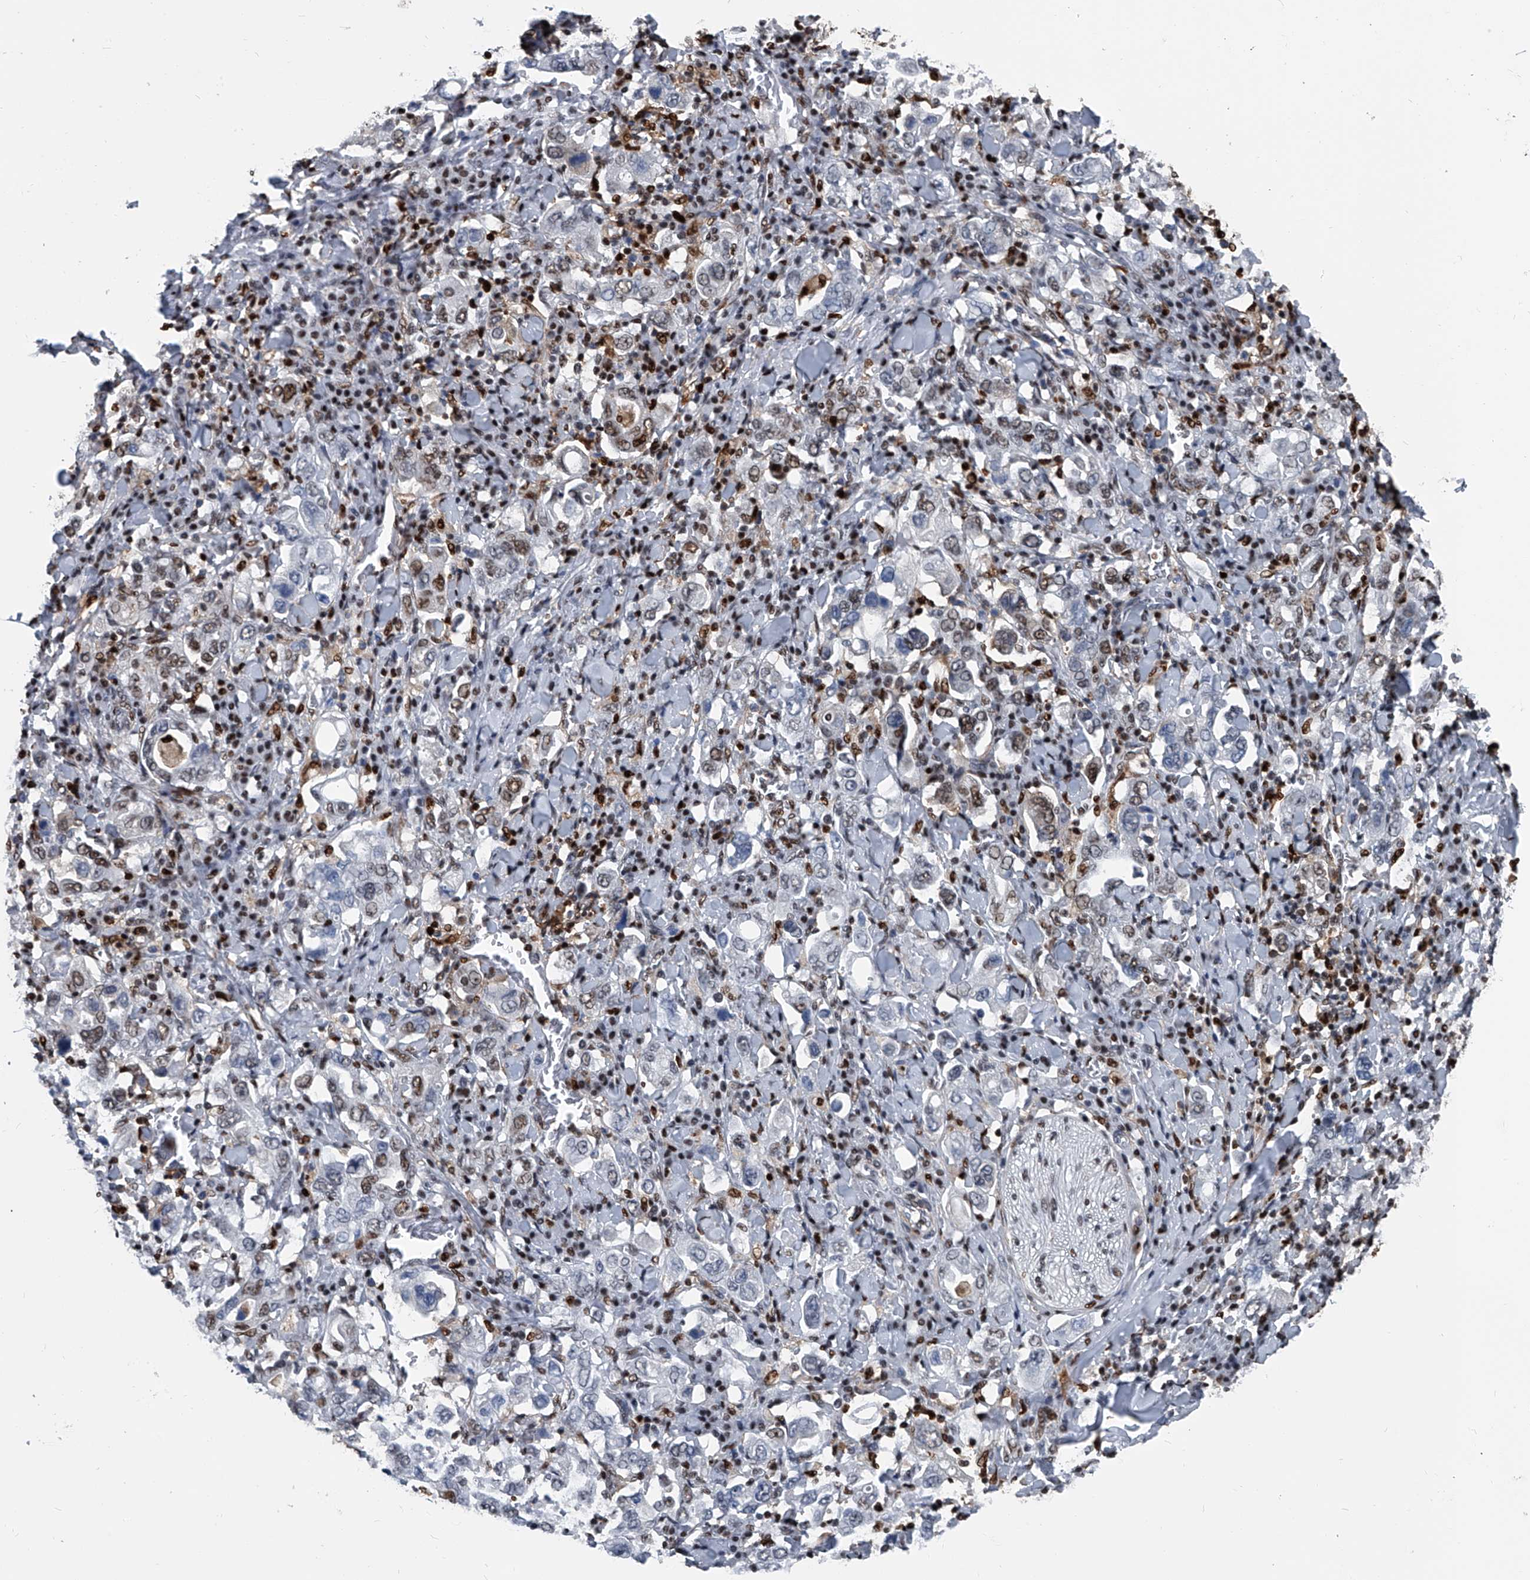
{"staining": {"intensity": "weak", "quantity": "<25%", "location": "nuclear"}, "tissue": "stomach cancer", "cell_type": "Tumor cells", "image_type": "cancer", "snomed": [{"axis": "morphology", "description": "Adenocarcinoma, NOS"}, {"axis": "topography", "description": "Stomach, upper"}], "caption": "This is an immunohistochemistry (IHC) image of human adenocarcinoma (stomach). There is no staining in tumor cells.", "gene": "FKBP5", "patient": {"sex": "male", "age": 62}}